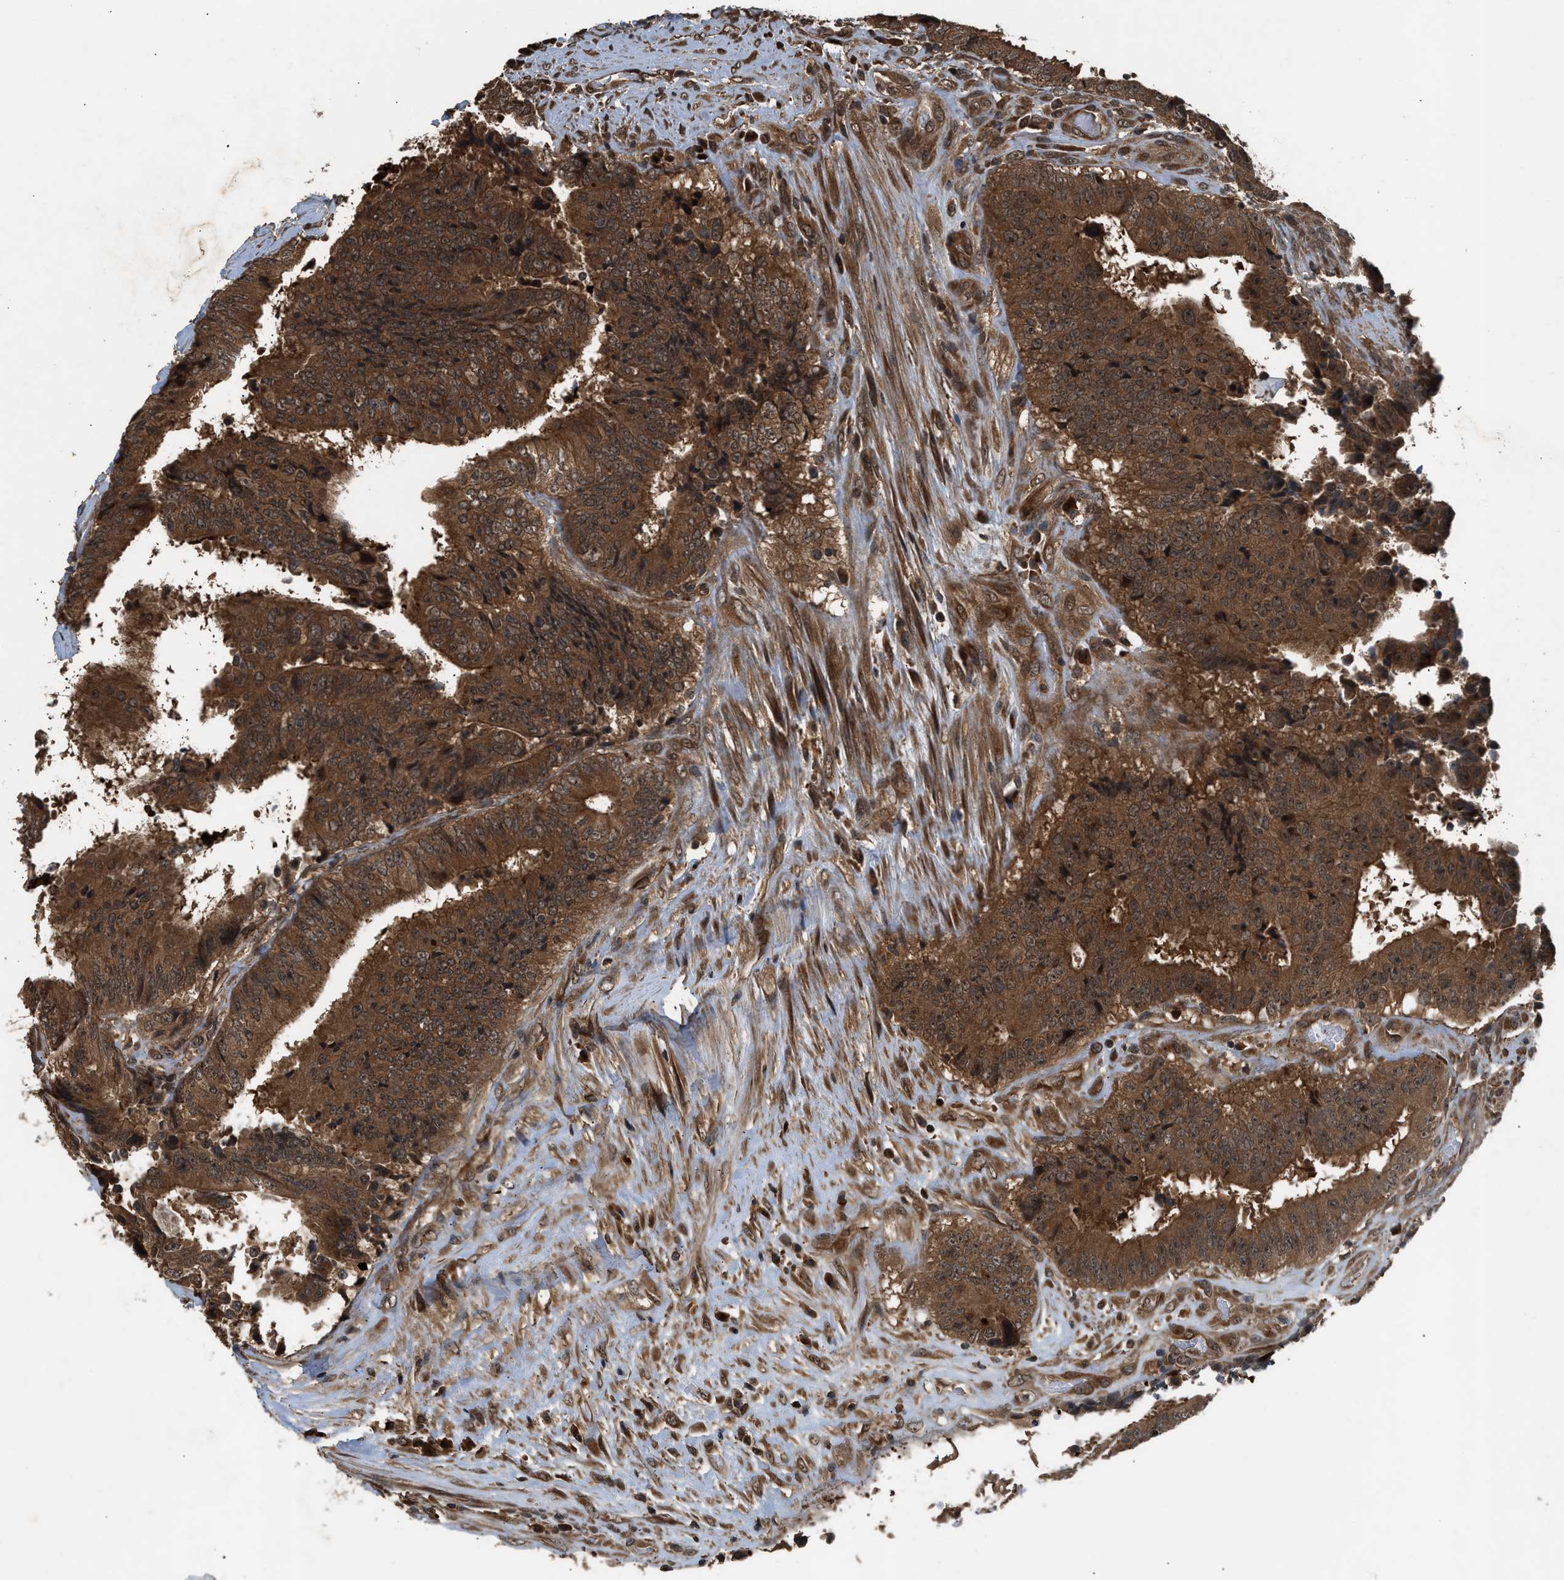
{"staining": {"intensity": "strong", "quantity": ">75%", "location": "cytoplasmic/membranous"}, "tissue": "colorectal cancer", "cell_type": "Tumor cells", "image_type": "cancer", "snomed": [{"axis": "morphology", "description": "Adenocarcinoma, NOS"}, {"axis": "topography", "description": "Rectum"}], "caption": "Adenocarcinoma (colorectal) stained with a protein marker shows strong staining in tumor cells.", "gene": "RPS6KB1", "patient": {"sex": "male", "age": 84}}